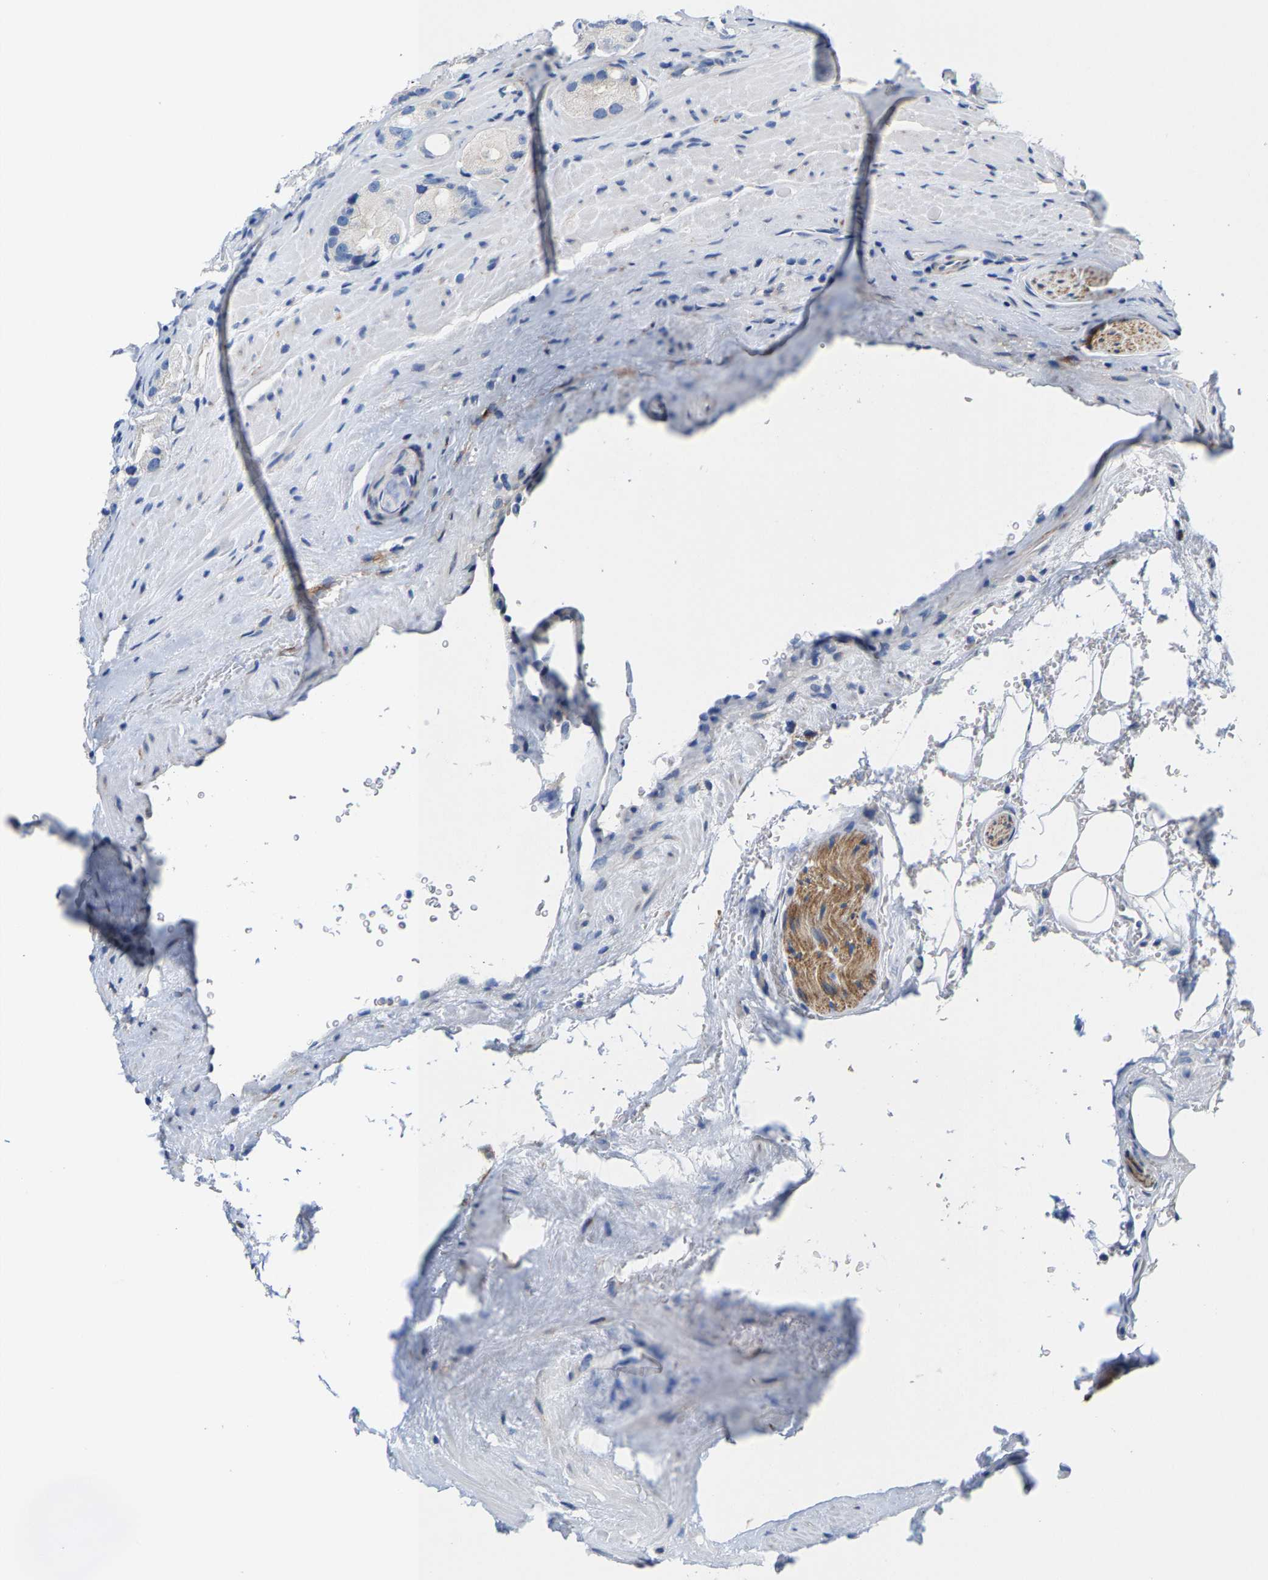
{"staining": {"intensity": "negative", "quantity": "none", "location": "none"}, "tissue": "prostate cancer", "cell_type": "Tumor cells", "image_type": "cancer", "snomed": [{"axis": "morphology", "description": "Adenocarcinoma, High grade"}, {"axis": "topography", "description": "Prostate"}], "caption": "High magnification brightfield microscopy of adenocarcinoma (high-grade) (prostate) stained with DAB (brown) and counterstained with hematoxylin (blue): tumor cells show no significant positivity.", "gene": "DSCAM", "patient": {"sex": "male", "age": 63}}